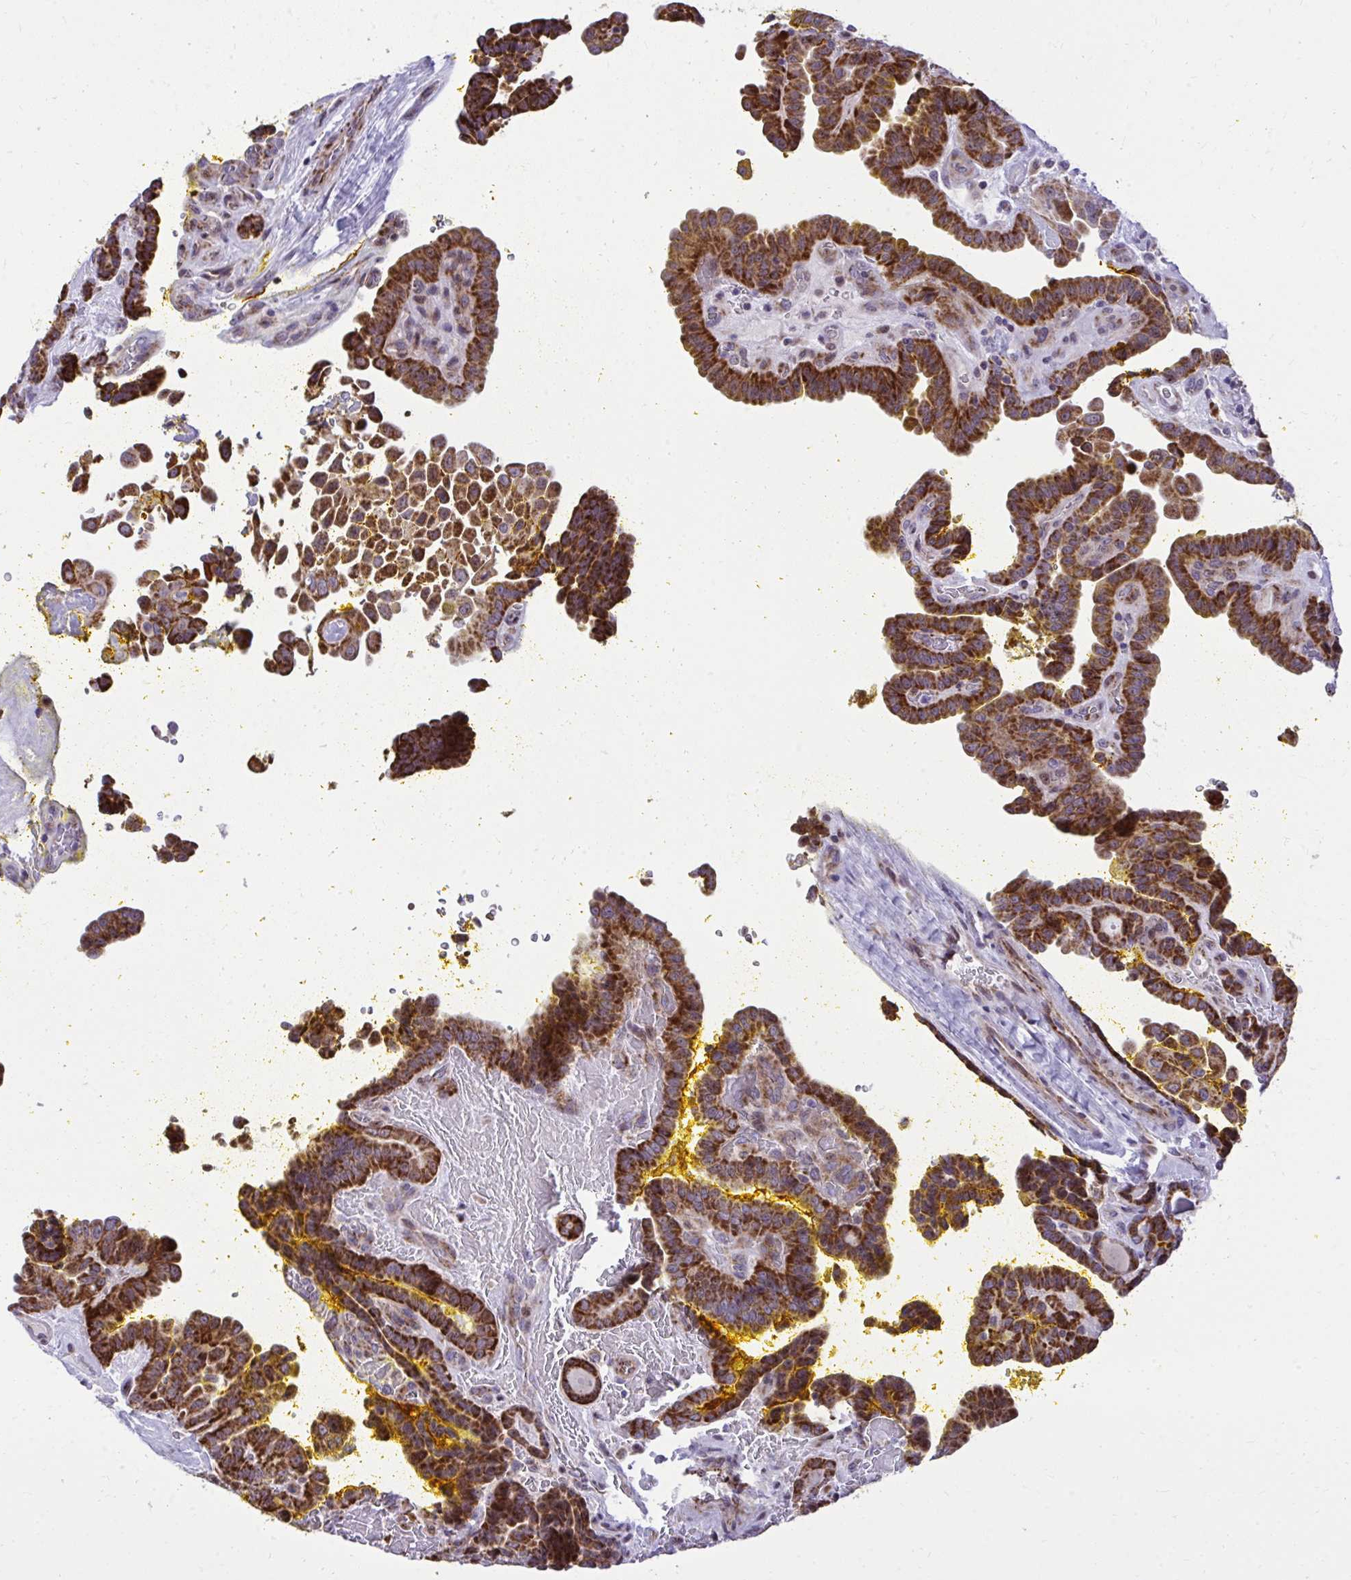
{"staining": {"intensity": "strong", "quantity": ">75%", "location": "cytoplasmic/membranous"}, "tissue": "thyroid cancer", "cell_type": "Tumor cells", "image_type": "cancer", "snomed": [{"axis": "morphology", "description": "Papillary adenocarcinoma, NOS"}, {"axis": "topography", "description": "Thyroid gland"}], "caption": "High-power microscopy captured an immunohistochemistry histopathology image of thyroid cancer, revealing strong cytoplasmic/membranous staining in approximately >75% of tumor cells. (Brightfield microscopy of DAB IHC at high magnification).", "gene": "GPRIN3", "patient": {"sex": "male", "age": 87}}